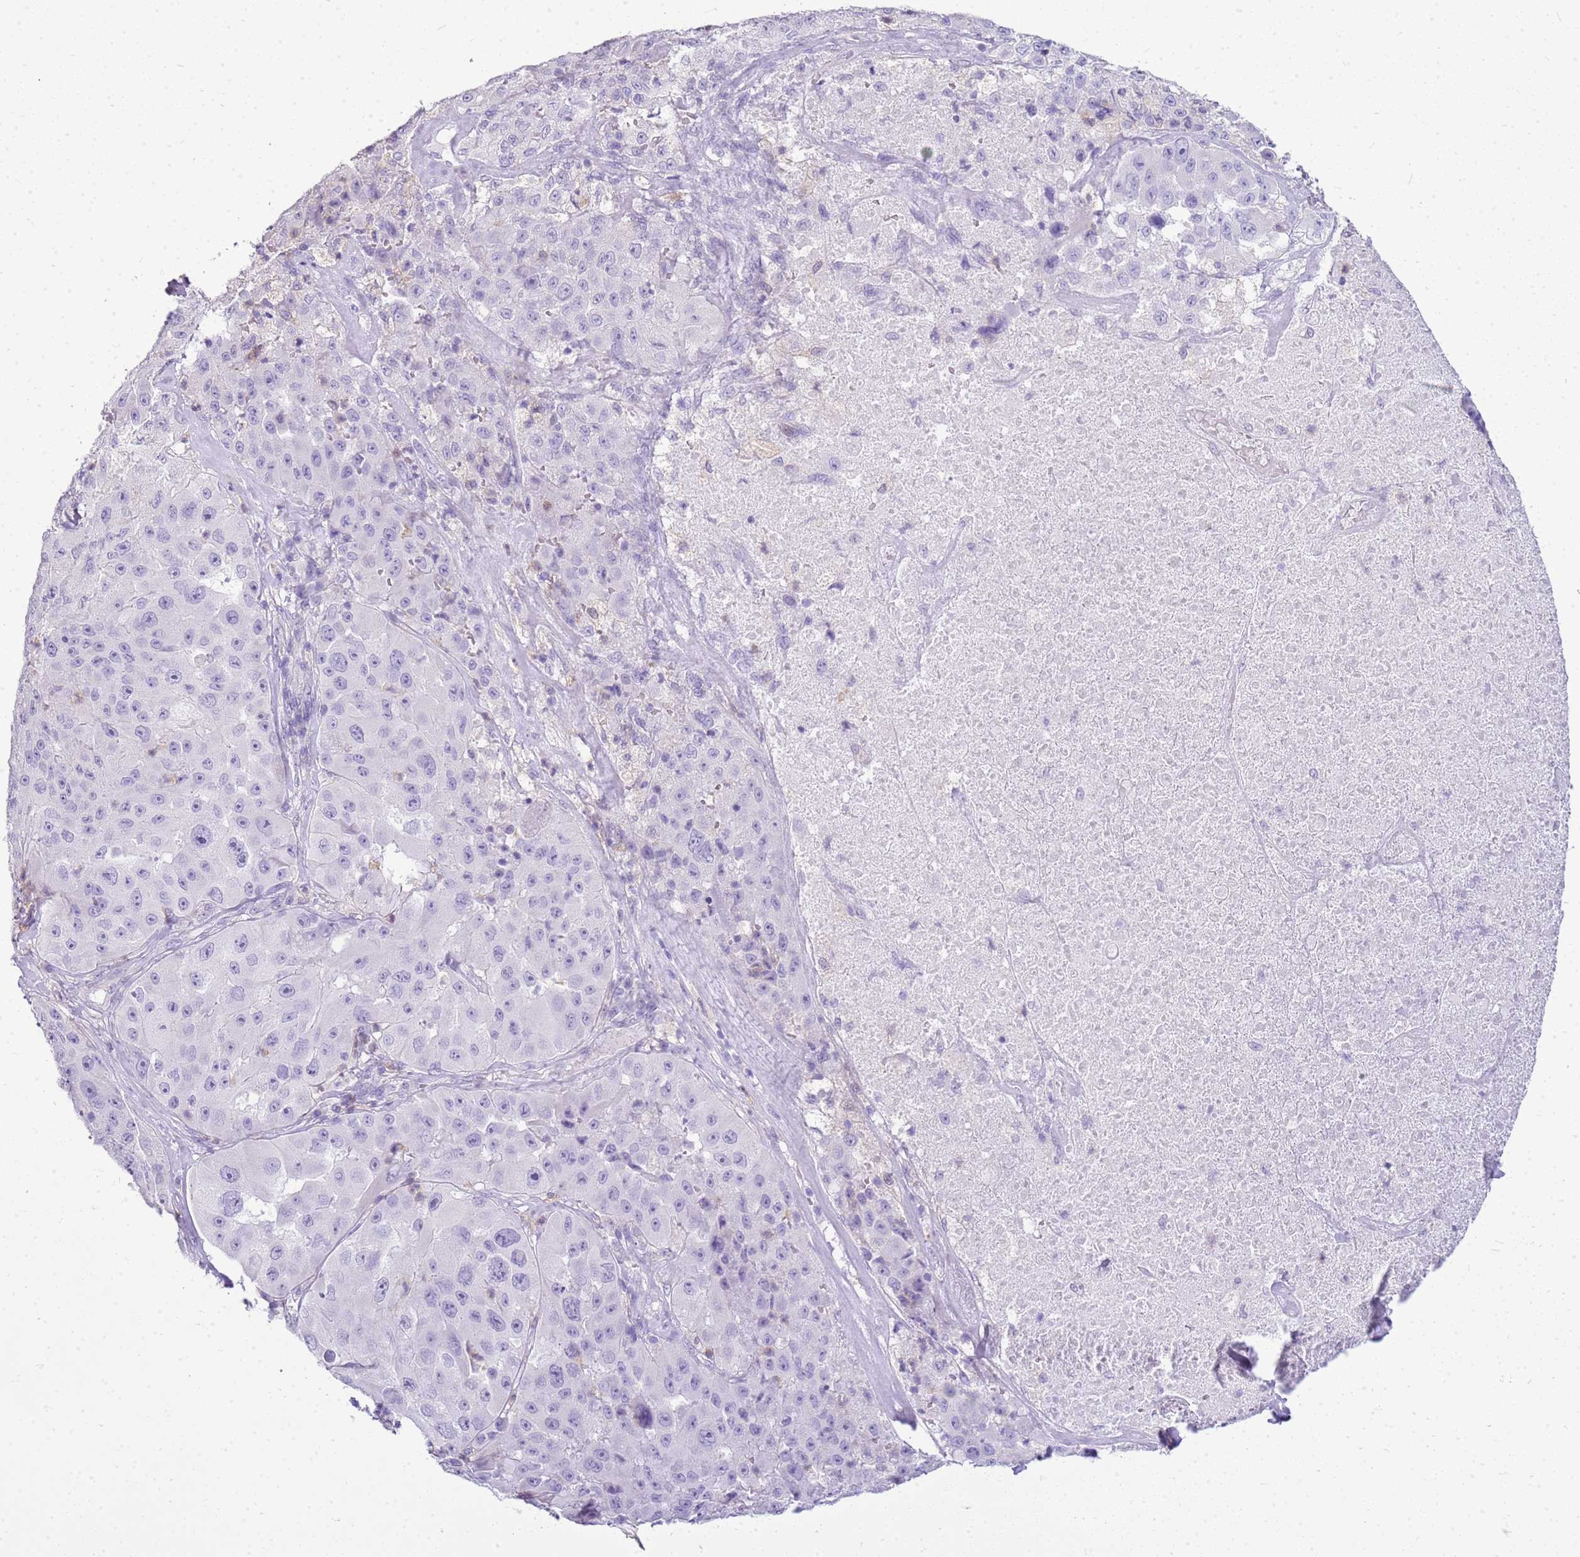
{"staining": {"intensity": "negative", "quantity": "none", "location": "none"}, "tissue": "melanoma", "cell_type": "Tumor cells", "image_type": "cancer", "snomed": [{"axis": "morphology", "description": "Malignant melanoma, Metastatic site"}, {"axis": "topography", "description": "Lymph node"}], "caption": "Immunohistochemistry (IHC) of human melanoma demonstrates no staining in tumor cells. The staining was performed using DAB (3,3'-diaminobenzidine) to visualize the protein expression in brown, while the nuclei were stained in blue with hematoxylin (Magnification: 20x).", "gene": "SULT1E1", "patient": {"sex": "male", "age": 62}}